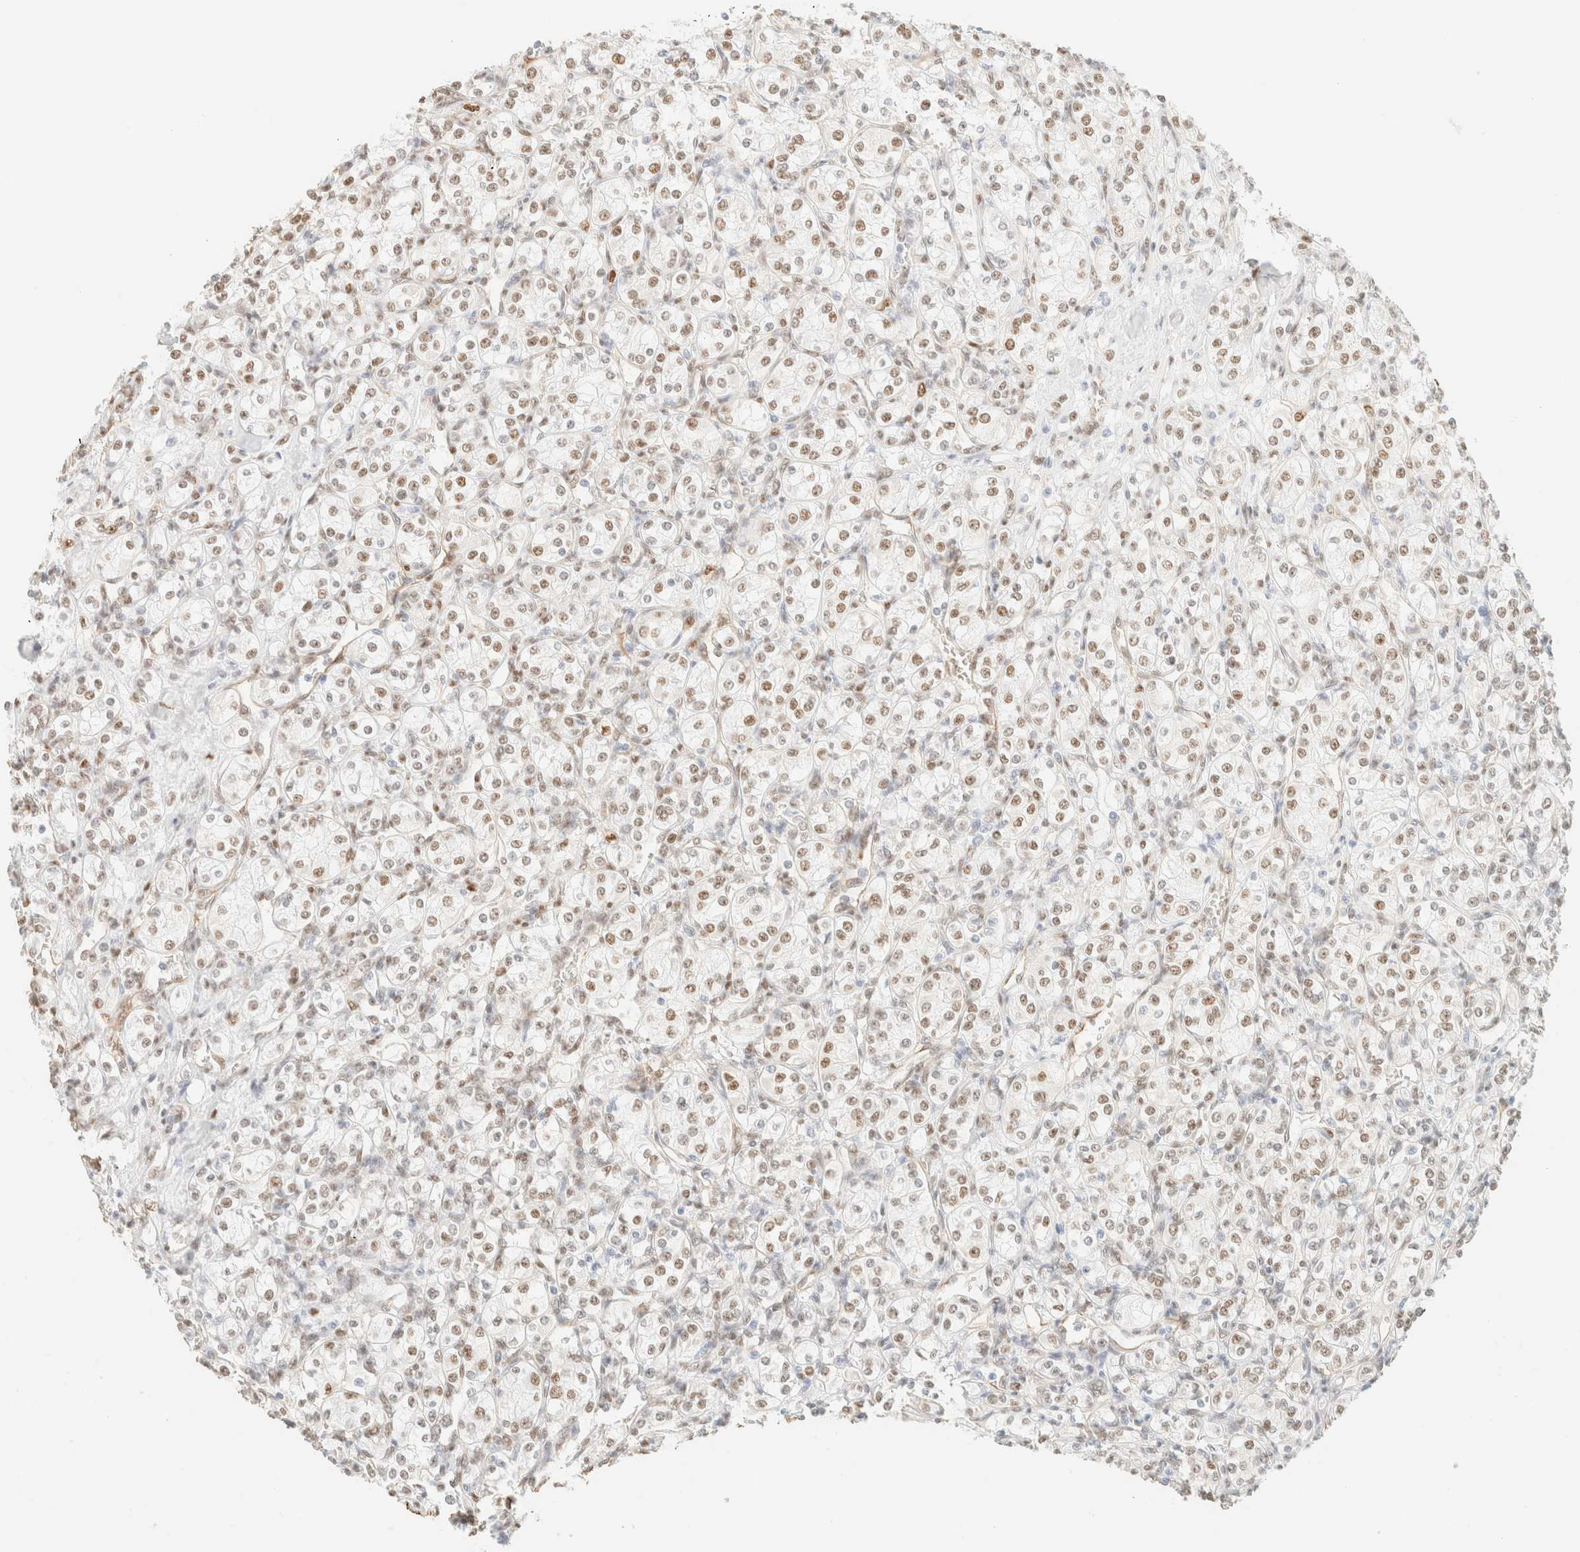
{"staining": {"intensity": "weak", "quantity": ">75%", "location": "nuclear"}, "tissue": "renal cancer", "cell_type": "Tumor cells", "image_type": "cancer", "snomed": [{"axis": "morphology", "description": "Adenocarcinoma, NOS"}, {"axis": "topography", "description": "Kidney"}], "caption": "Human renal adenocarcinoma stained with a protein marker shows weak staining in tumor cells.", "gene": "ZSCAN18", "patient": {"sex": "male", "age": 77}}